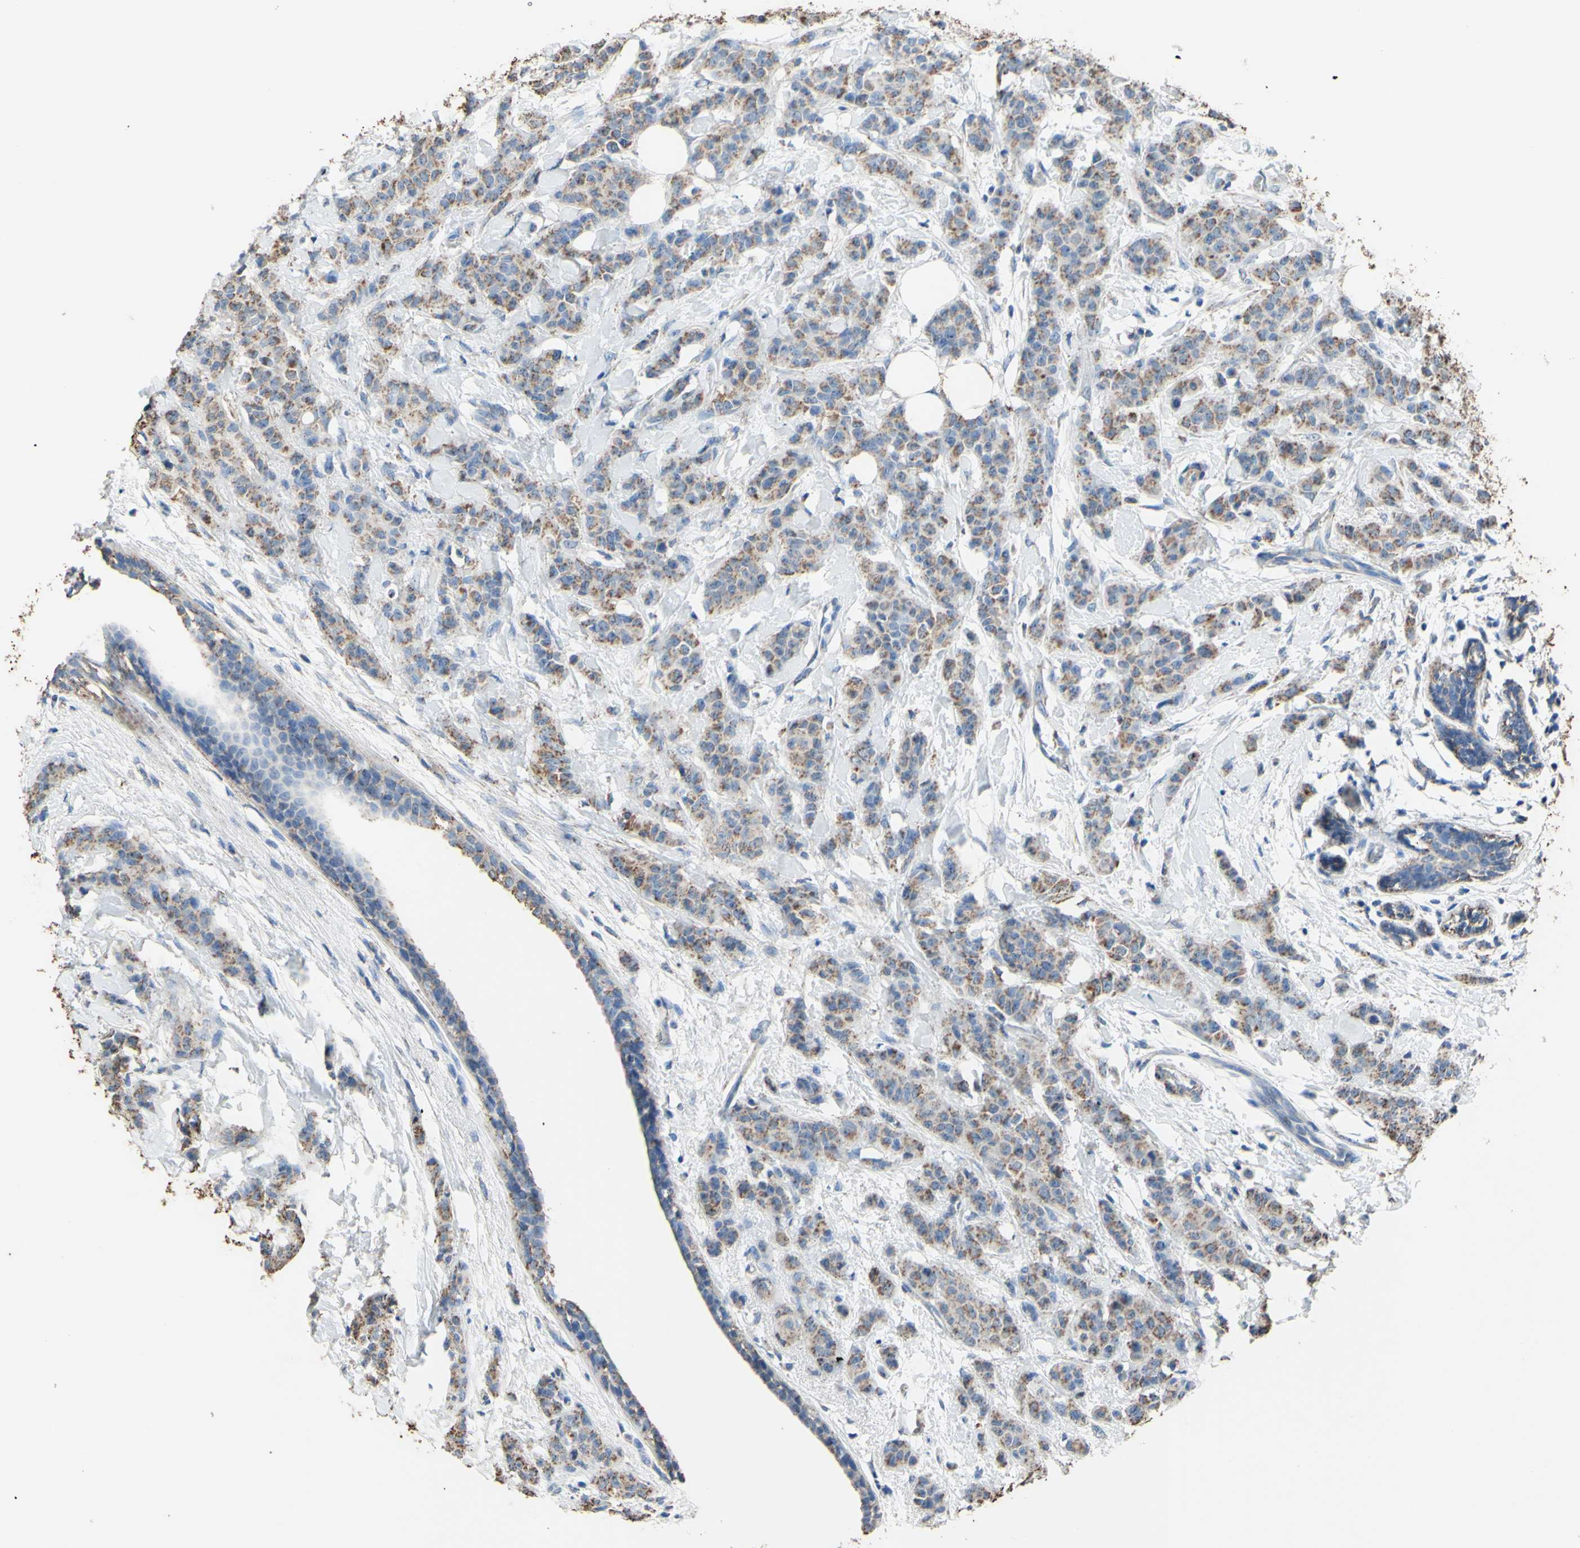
{"staining": {"intensity": "weak", "quantity": ">75%", "location": "cytoplasmic/membranous"}, "tissue": "breast cancer", "cell_type": "Tumor cells", "image_type": "cancer", "snomed": [{"axis": "morphology", "description": "Normal tissue, NOS"}, {"axis": "morphology", "description": "Duct carcinoma"}, {"axis": "topography", "description": "Breast"}], "caption": "Weak cytoplasmic/membranous protein staining is identified in approximately >75% of tumor cells in breast cancer (infiltrating ductal carcinoma).", "gene": "CMKLR2", "patient": {"sex": "female", "age": 40}}